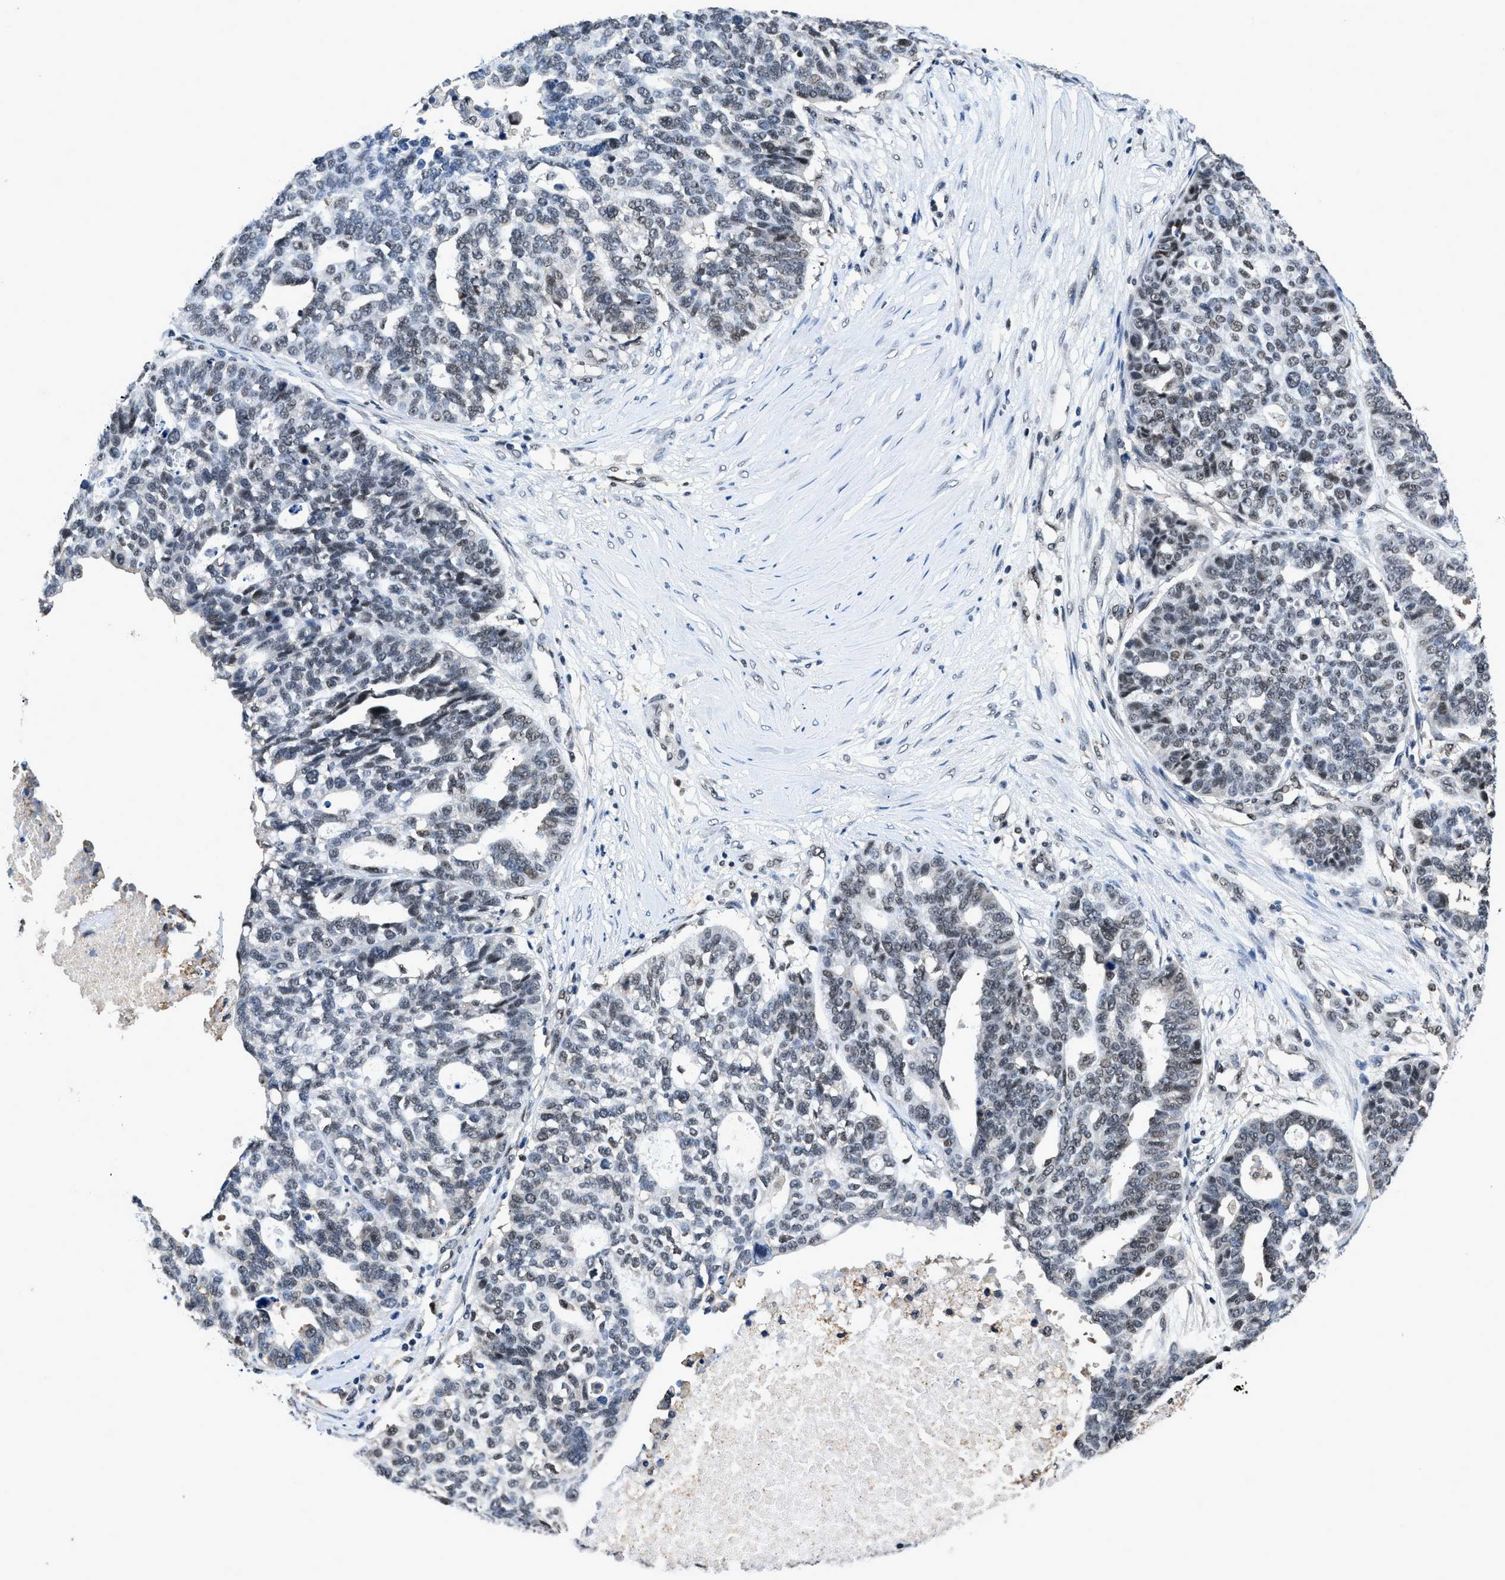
{"staining": {"intensity": "weak", "quantity": "25%-75%", "location": "nuclear"}, "tissue": "ovarian cancer", "cell_type": "Tumor cells", "image_type": "cancer", "snomed": [{"axis": "morphology", "description": "Cystadenocarcinoma, serous, NOS"}, {"axis": "topography", "description": "Ovary"}], "caption": "Protein expression analysis of serous cystadenocarcinoma (ovarian) exhibits weak nuclear expression in about 25%-75% of tumor cells.", "gene": "HNRNPH2", "patient": {"sex": "female", "age": 59}}